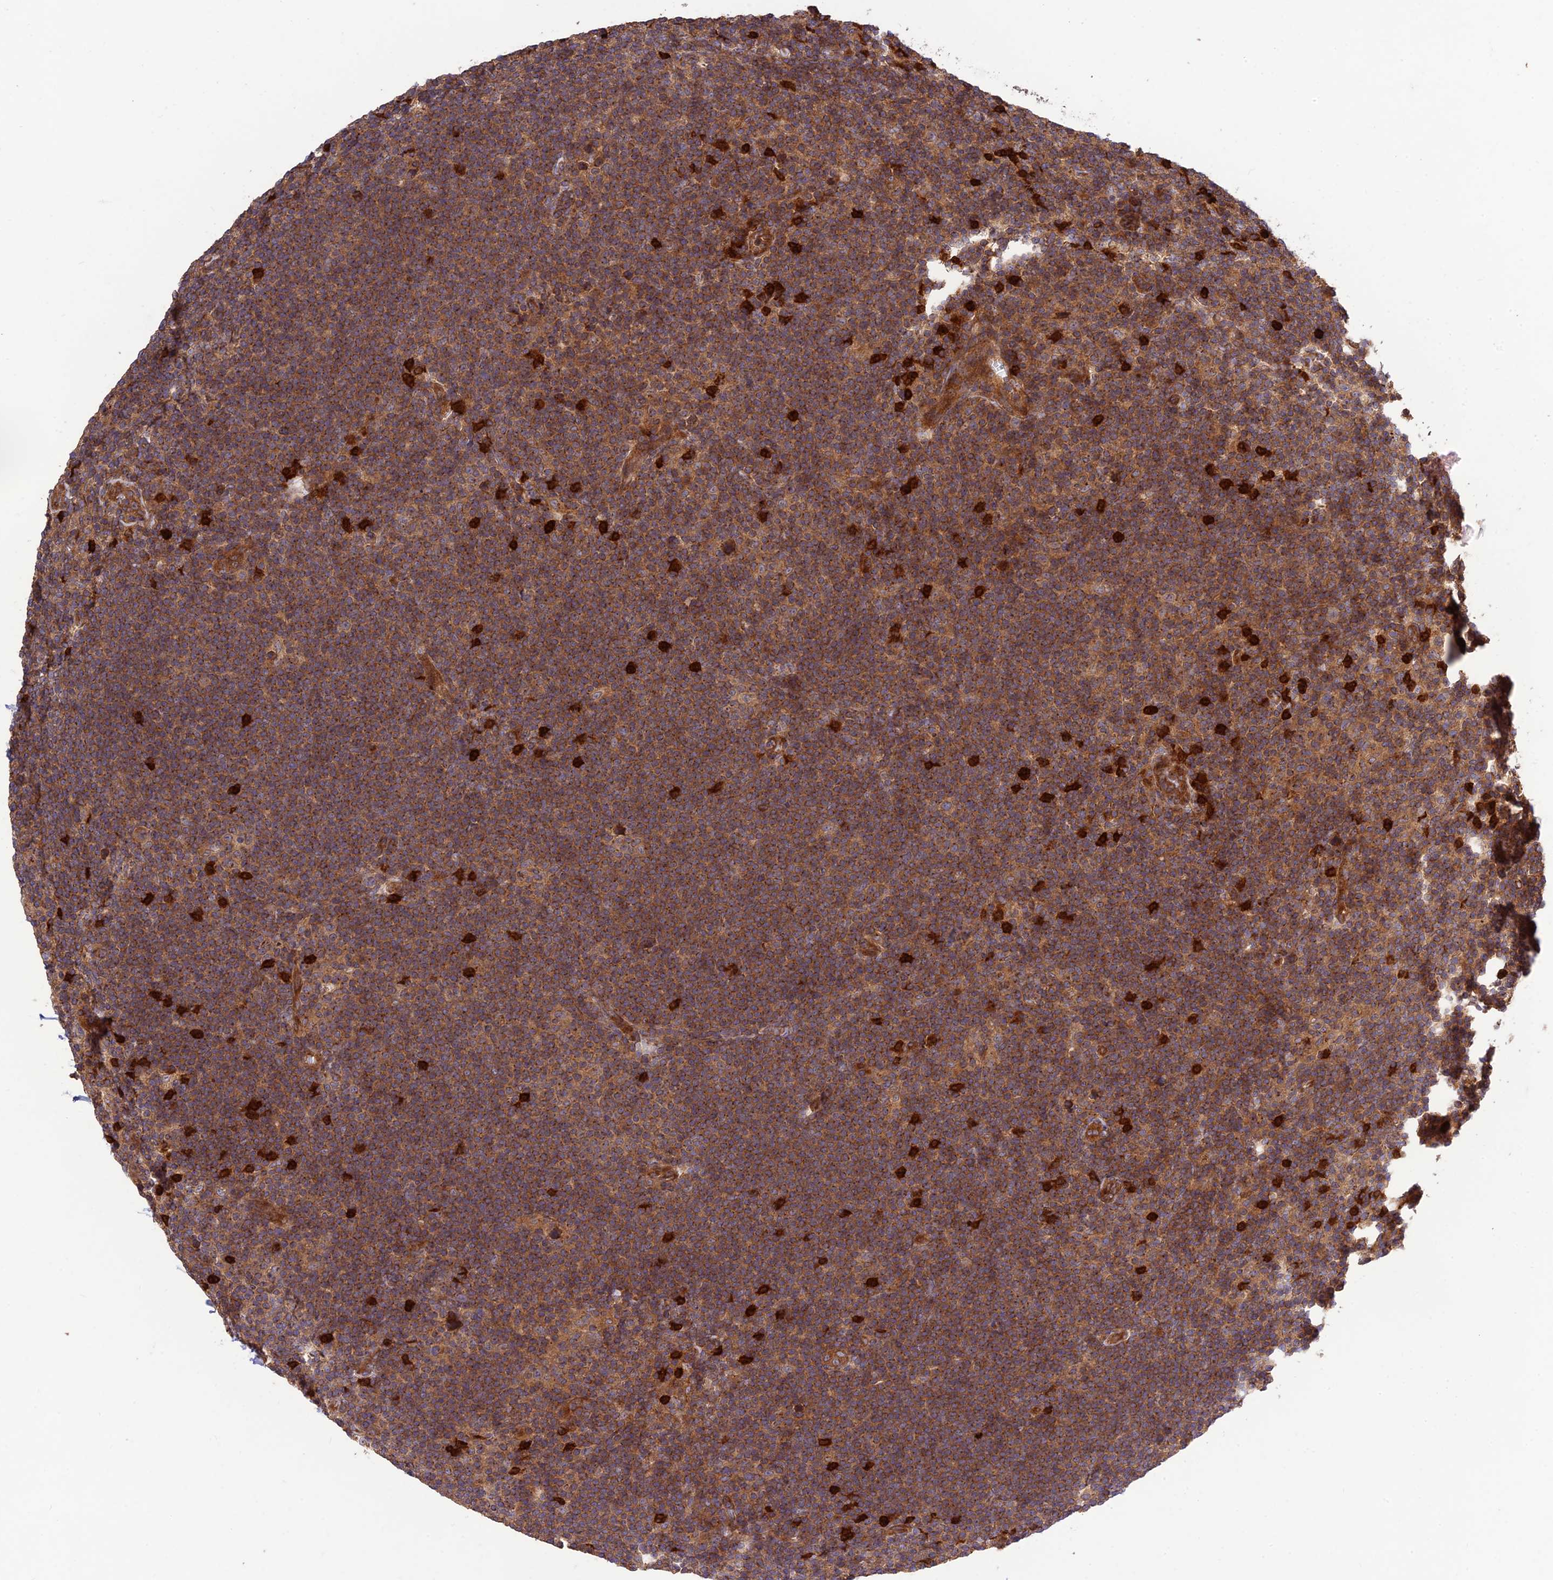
{"staining": {"intensity": "moderate", "quantity": "<25%", "location": "cytoplasmic/membranous"}, "tissue": "lymphoma", "cell_type": "Tumor cells", "image_type": "cancer", "snomed": [{"axis": "morphology", "description": "Hodgkin's disease, NOS"}, {"axis": "topography", "description": "Lymph node"}], "caption": "Human Hodgkin's disease stained with a brown dye demonstrates moderate cytoplasmic/membranous positive staining in about <25% of tumor cells.", "gene": "TMEM131L", "patient": {"sex": "female", "age": 57}}